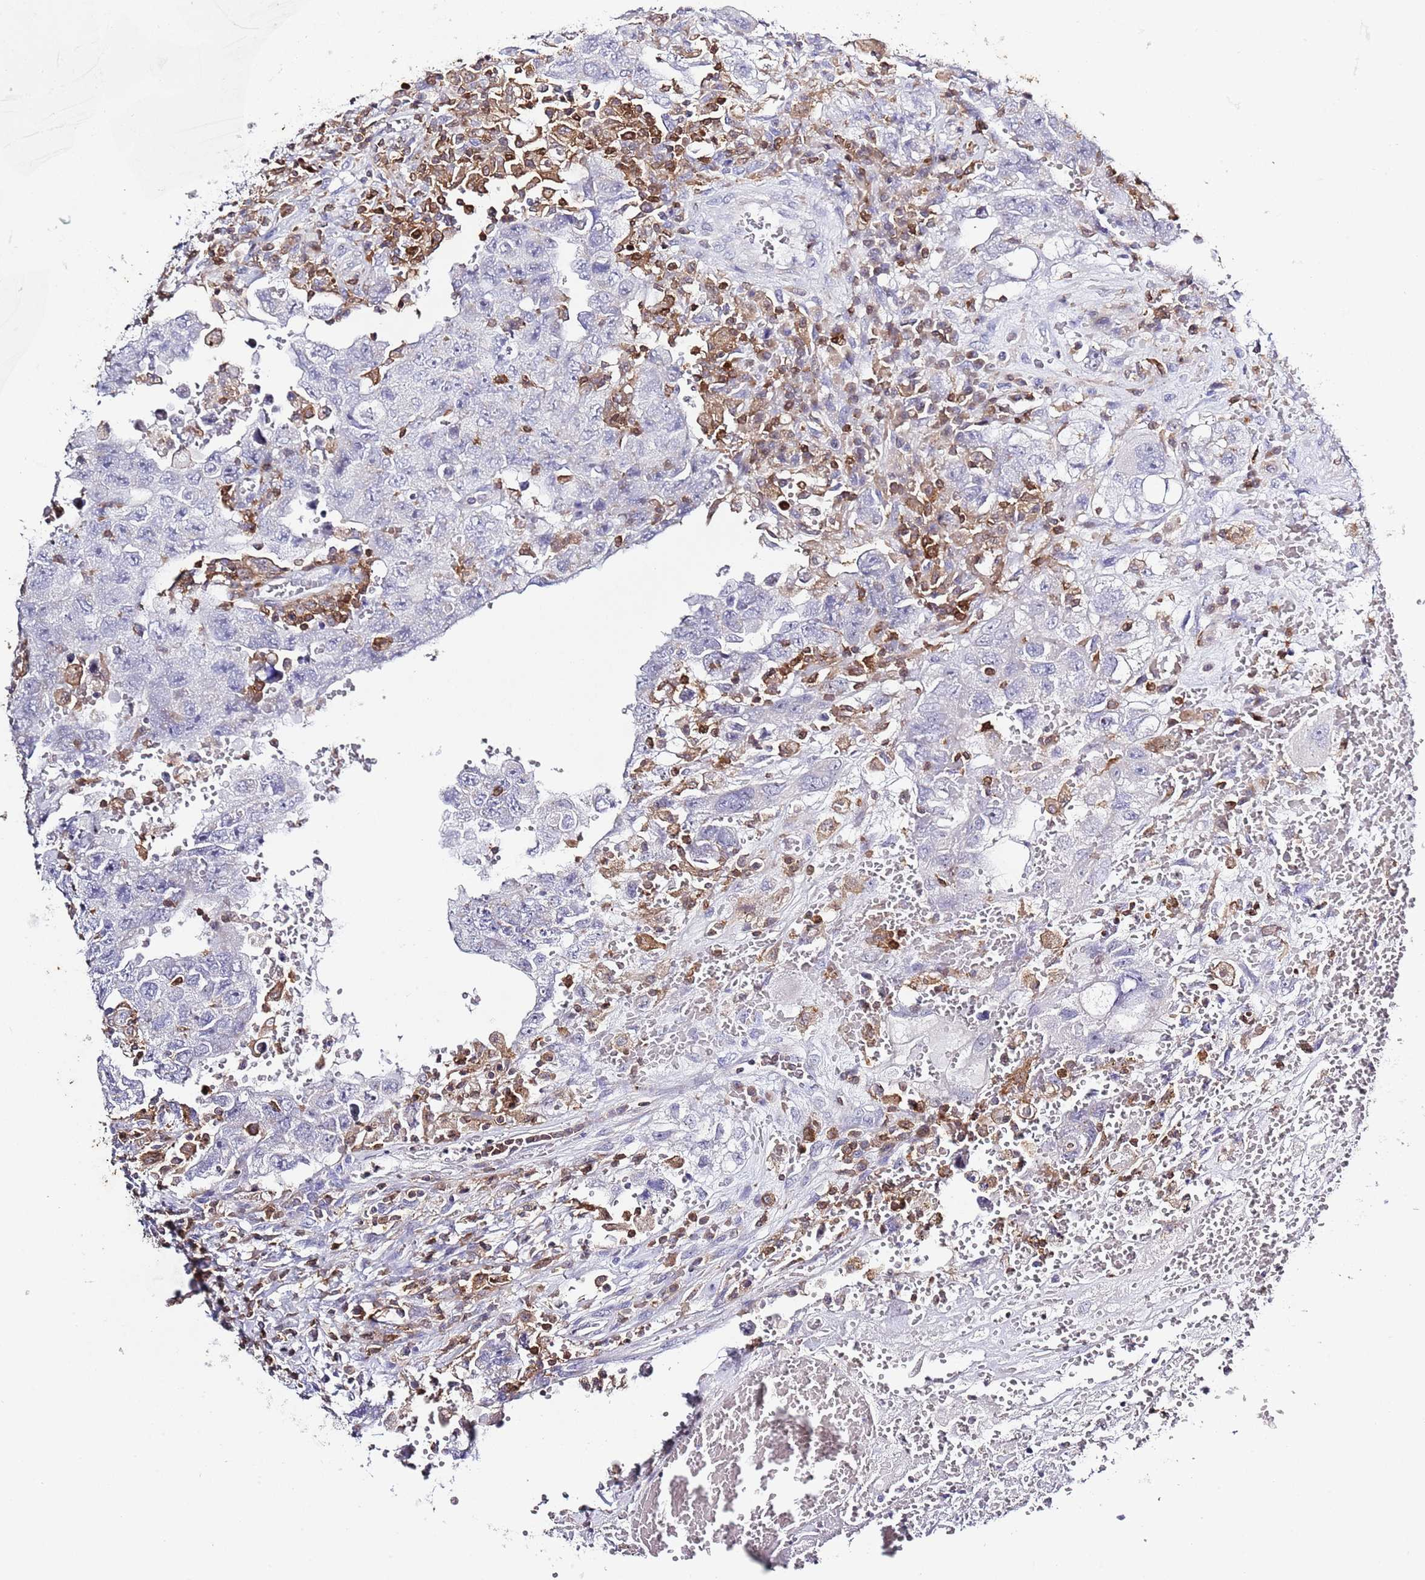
{"staining": {"intensity": "negative", "quantity": "none", "location": "none"}, "tissue": "testis cancer", "cell_type": "Tumor cells", "image_type": "cancer", "snomed": [{"axis": "morphology", "description": "Carcinoma, Embryonal, NOS"}, {"axis": "topography", "description": "Testis"}], "caption": "Testis embryonal carcinoma was stained to show a protein in brown. There is no significant staining in tumor cells. Brightfield microscopy of immunohistochemistry stained with DAB (brown) and hematoxylin (blue), captured at high magnification.", "gene": "LPXN", "patient": {"sex": "male", "age": 26}}